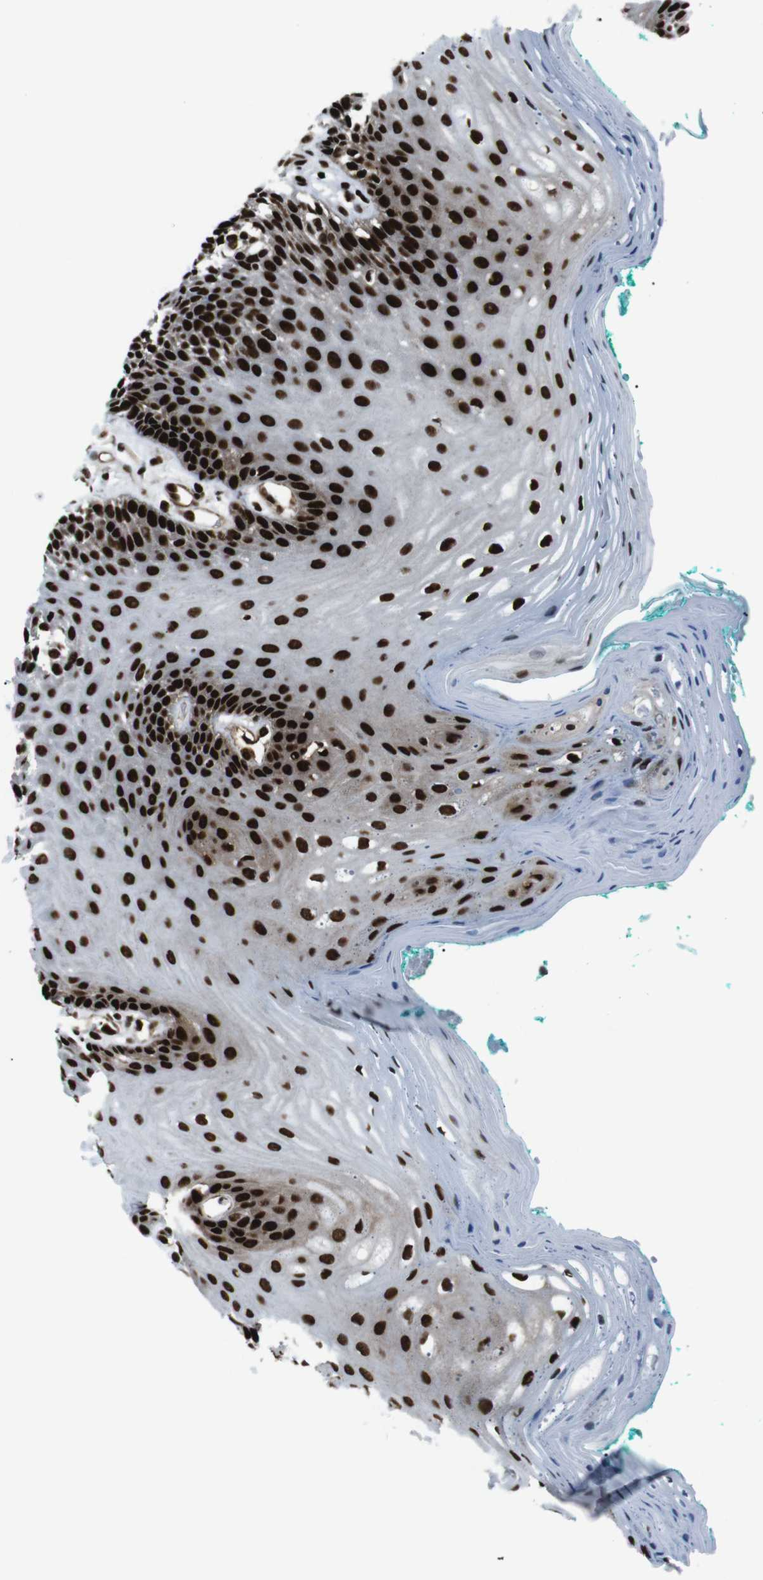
{"staining": {"intensity": "strong", "quantity": ">75%", "location": "nuclear"}, "tissue": "oral mucosa", "cell_type": "Squamous epithelial cells", "image_type": "normal", "snomed": [{"axis": "morphology", "description": "Normal tissue, NOS"}, {"axis": "topography", "description": "Skeletal muscle"}, {"axis": "topography", "description": "Oral tissue"}, {"axis": "topography", "description": "Peripheral nerve tissue"}], "caption": "Immunohistochemical staining of benign human oral mucosa exhibits high levels of strong nuclear staining in approximately >75% of squamous epithelial cells. (DAB (3,3'-diaminobenzidine) IHC, brown staining for protein, blue staining for nuclei).", "gene": "HNRNPU", "patient": {"sex": "female", "age": 84}}